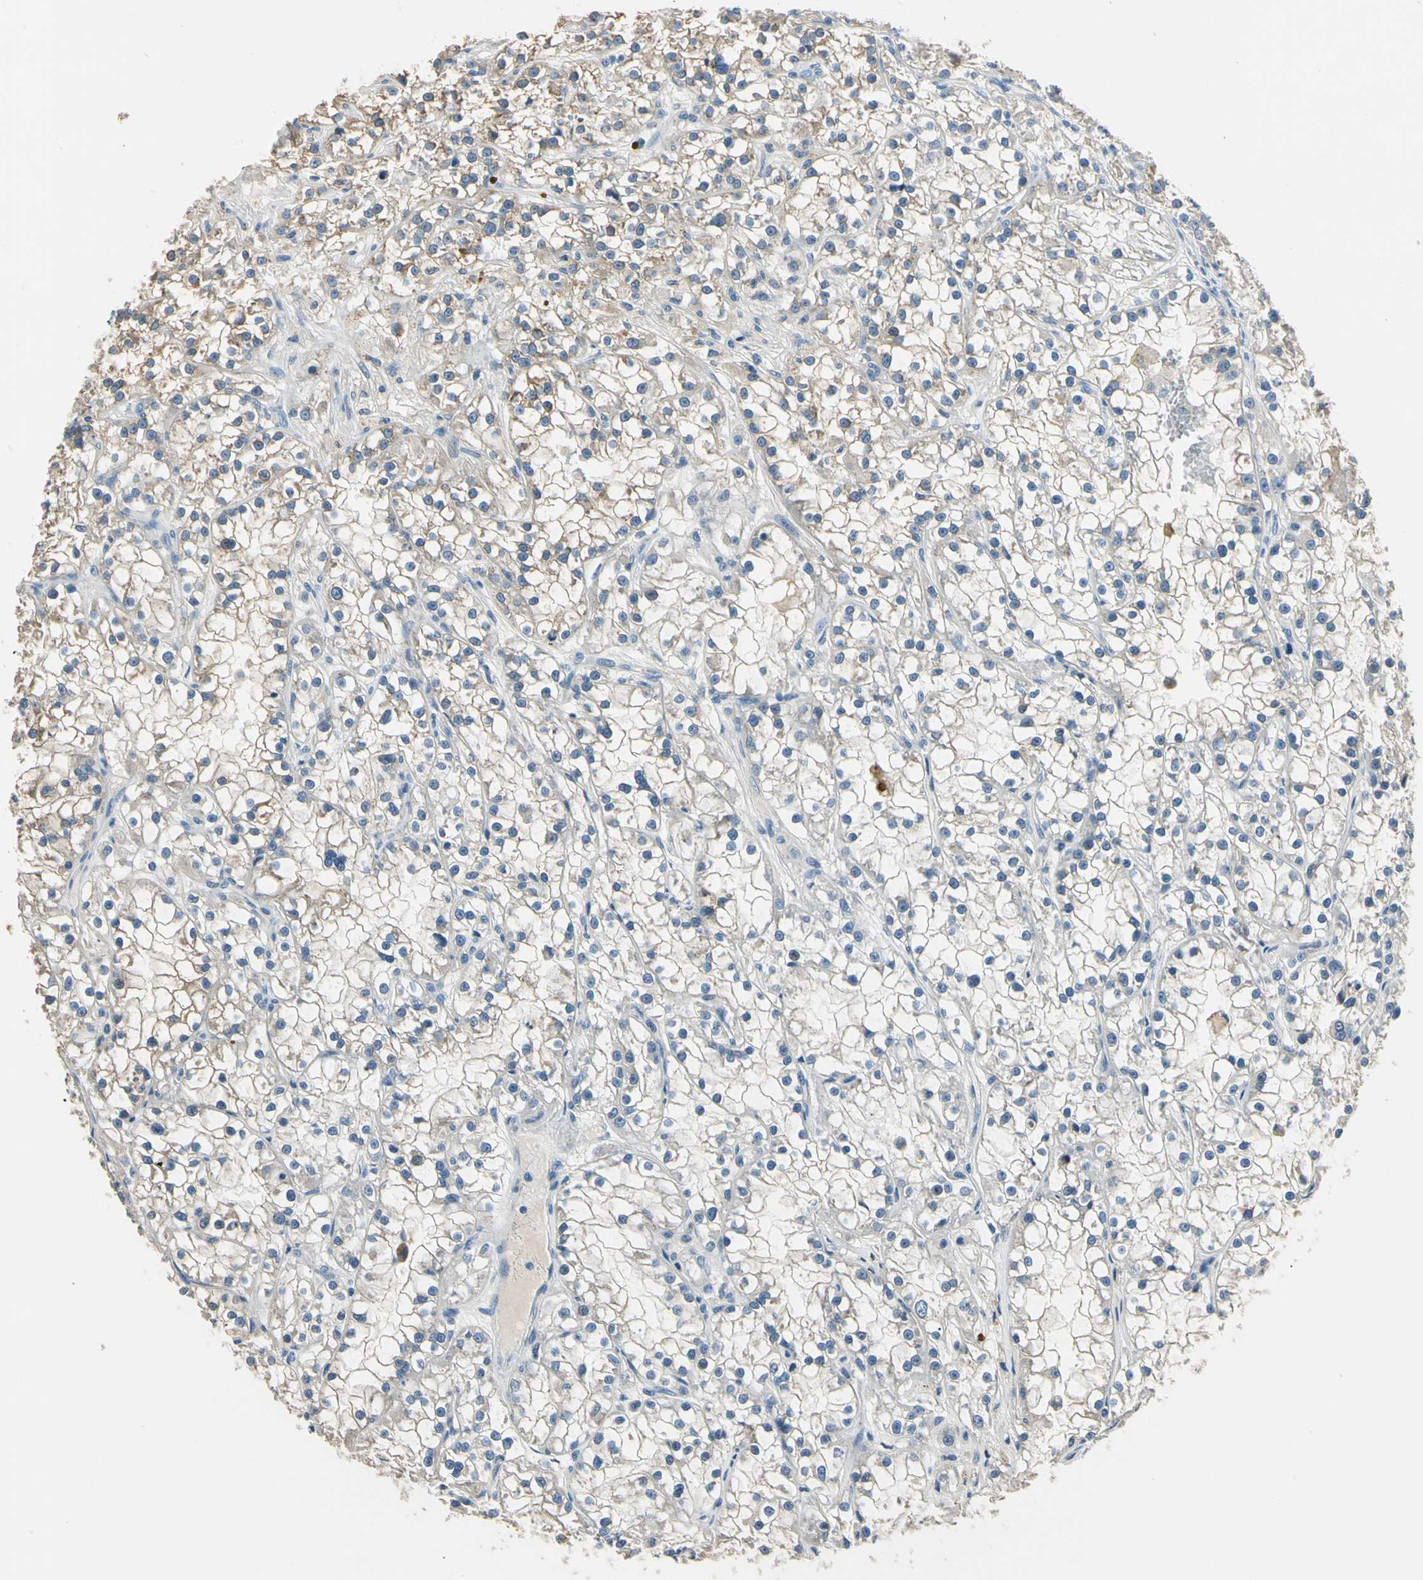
{"staining": {"intensity": "weak", "quantity": "<25%", "location": "cytoplasmic/membranous"}, "tissue": "renal cancer", "cell_type": "Tumor cells", "image_type": "cancer", "snomed": [{"axis": "morphology", "description": "Adenocarcinoma, NOS"}, {"axis": "topography", "description": "Kidney"}], "caption": "Tumor cells show no significant protein expression in renal adenocarcinoma. (DAB (3,3'-diaminobenzidine) immunohistochemistry (IHC), high magnification).", "gene": "TGFBR3", "patient": {"sex": "female", "age": 52}}